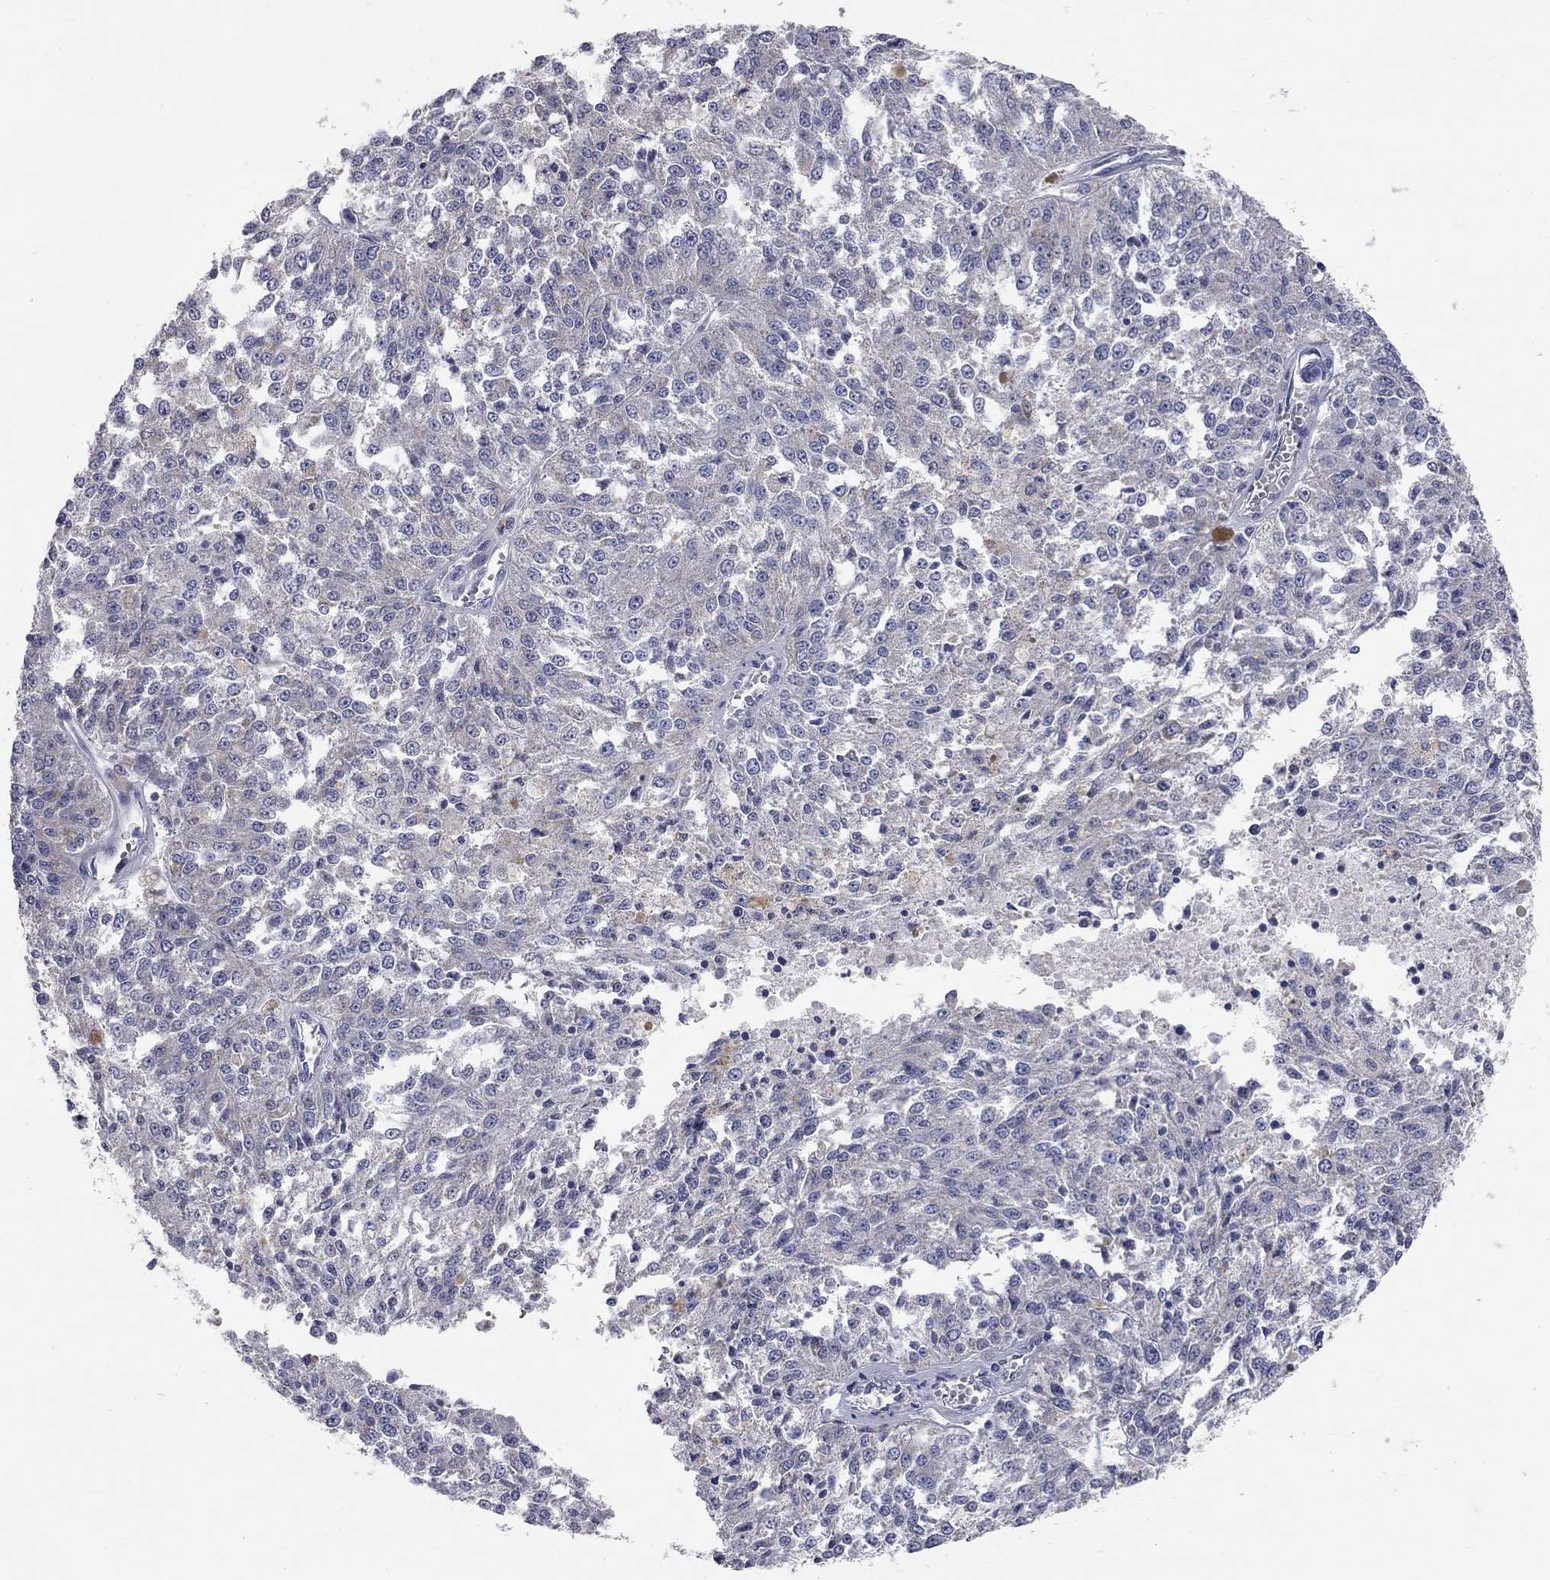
{"staining": {"intensity": "negative", "quantity": "none", "location": "none"}, "tissue": "melanoma", "cell_type": "Tumor cells", "image_type": "cancer", "snomed": [{"axis": "morphology", "description": "Malignant melanoma, Metastatic site"}, {"axis": "topography", "description": "Lymph node"}], "caption": "Immunohistochemical staining of malignant melanoma (metastatic site) reveals no significant staining in tumor cells.", "gene": "CFAP161", "patient": {"sex": "female", "age": 64}}